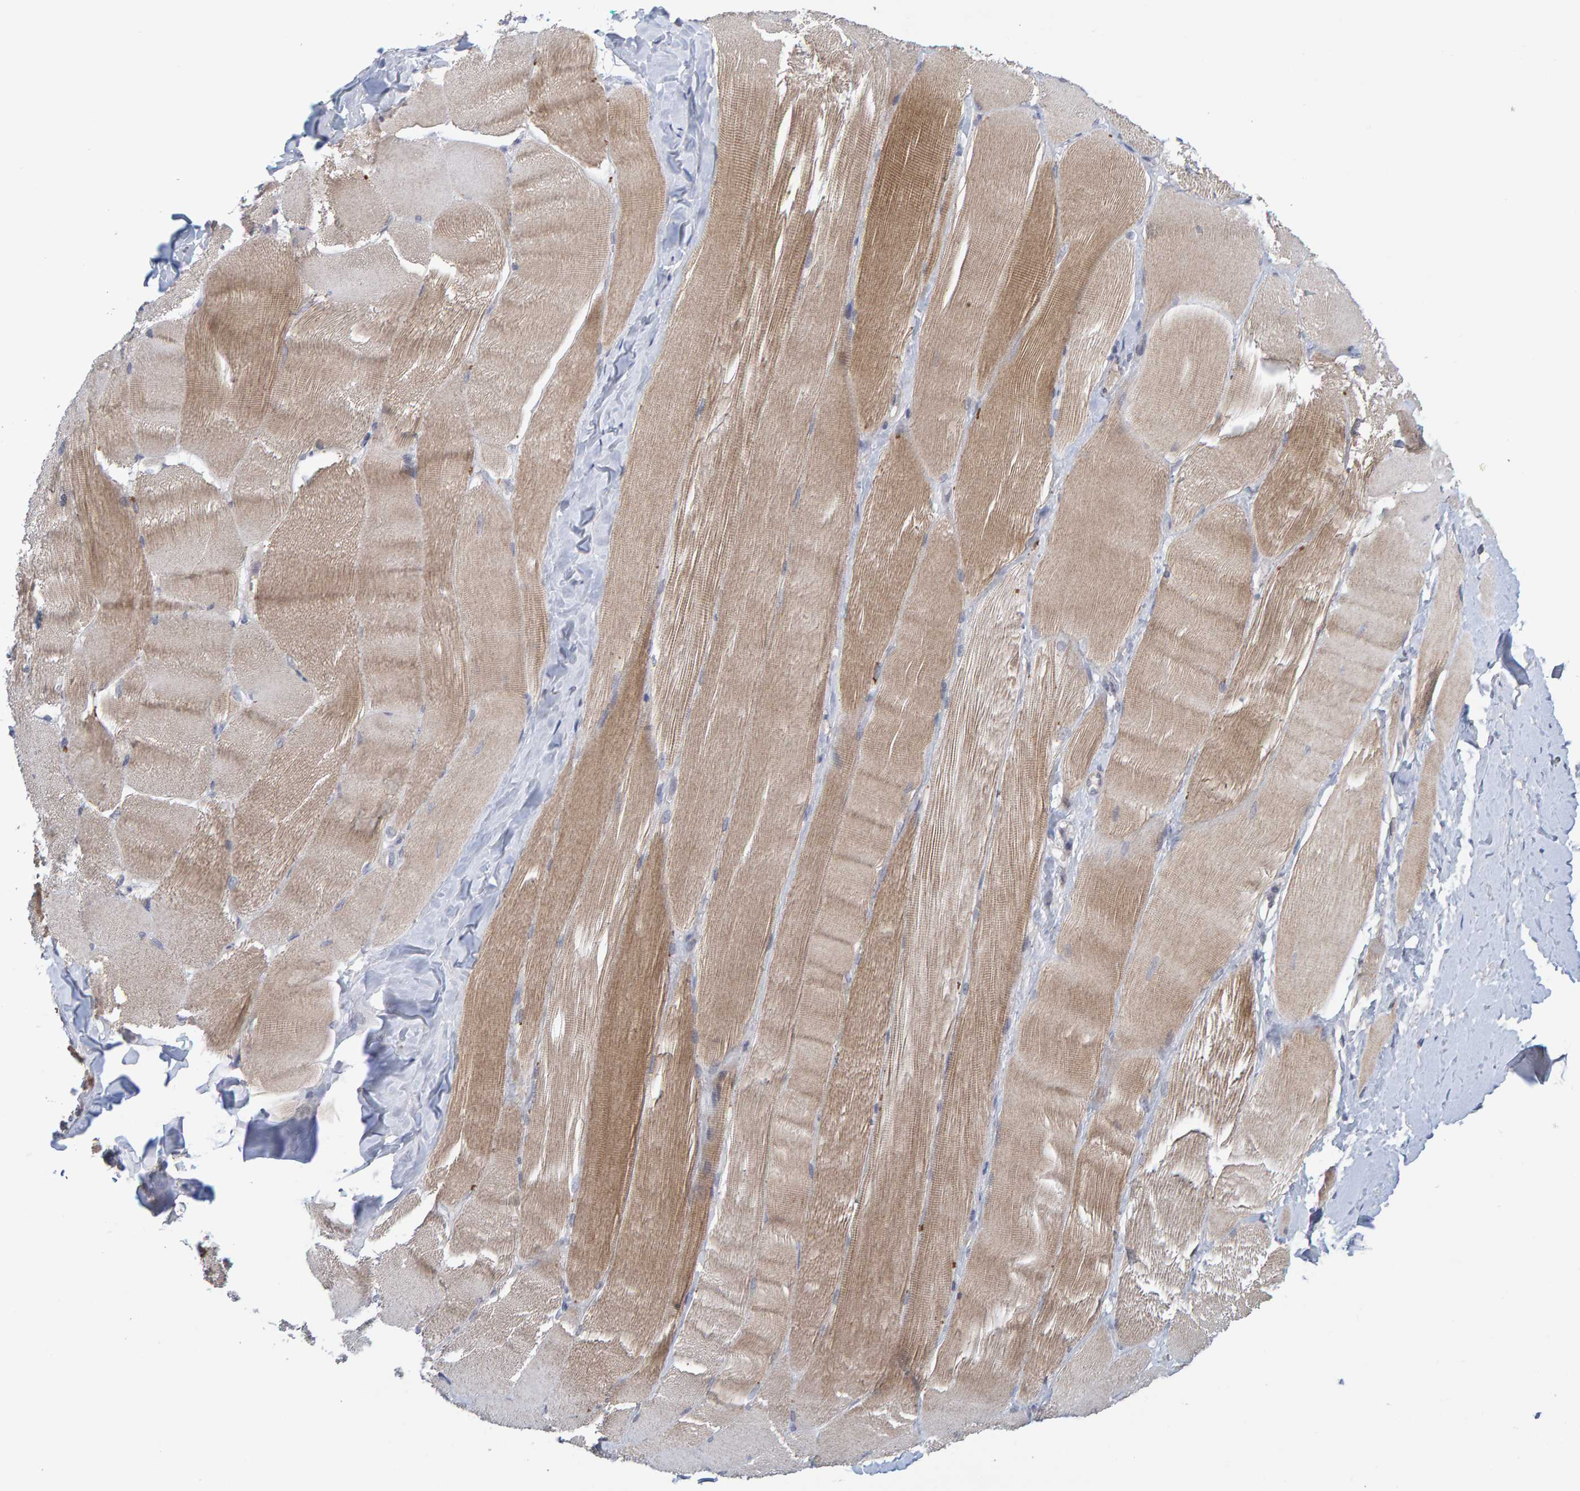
{"staining": {"intensity": "weak", "quantity": ">75%", "location": "cytoplasmic/membranous"}, "tissue": "skeletal muscle", "cell_type": "Myocytes", "image_type": "normal", "snomed": [{"axis": "morphology", "description": "Normal tissue, NOS"}, {"axis": "morphology", "description": "Squamous cell carcinoma, NOS"}, {"axis": "topography", "description": "Skeletal muscle"}], "caption": "Myocytes reveal weak cytoplasmic/membranous staining in about >75% of cells in normal skeletal muscle. The staining was performed using DAB, with brown indicating positive protein expression. Nuclei are stained blue with hematoxylin.", "gene": "CDH2", "patient": {"sex": "male", "age": 51}}